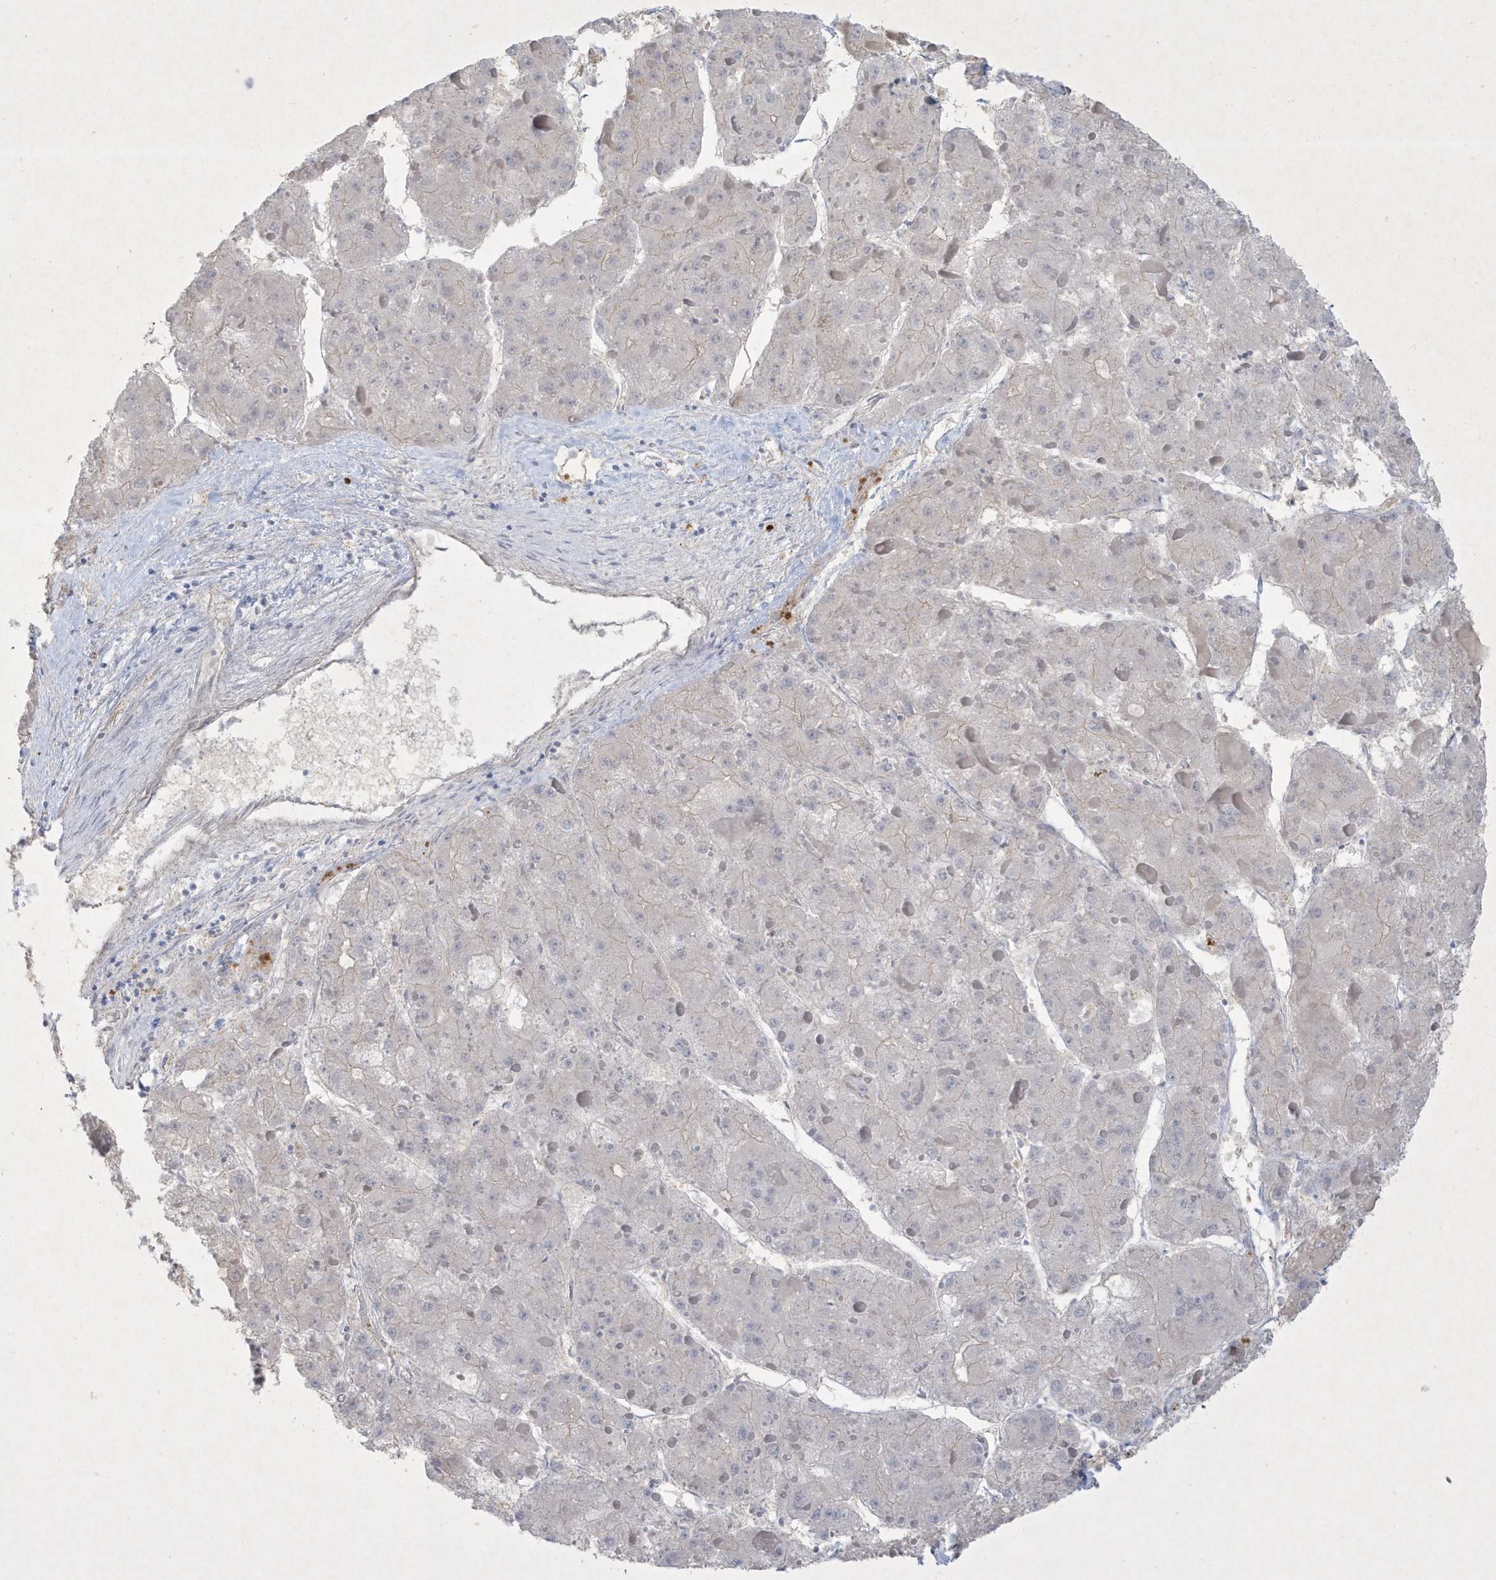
{"staining": {"intensity": "negative", "quantity": "none", "location": "none"}, "tissue": "liver cancer", "cell_type": "Tumor cells", "image_type": "cancer", "snomed": [{"axis": "morphology", "description": "Carcinoma, Hepatocellular, NOS"}, {"axis": "topography", "description": "Liver"}], "caption": "Micrograph shows no significant protein positivity in tumor cells of liver cancer.", "gene": "CCDC24", "patient": {"sex": "female", "age": 73}}